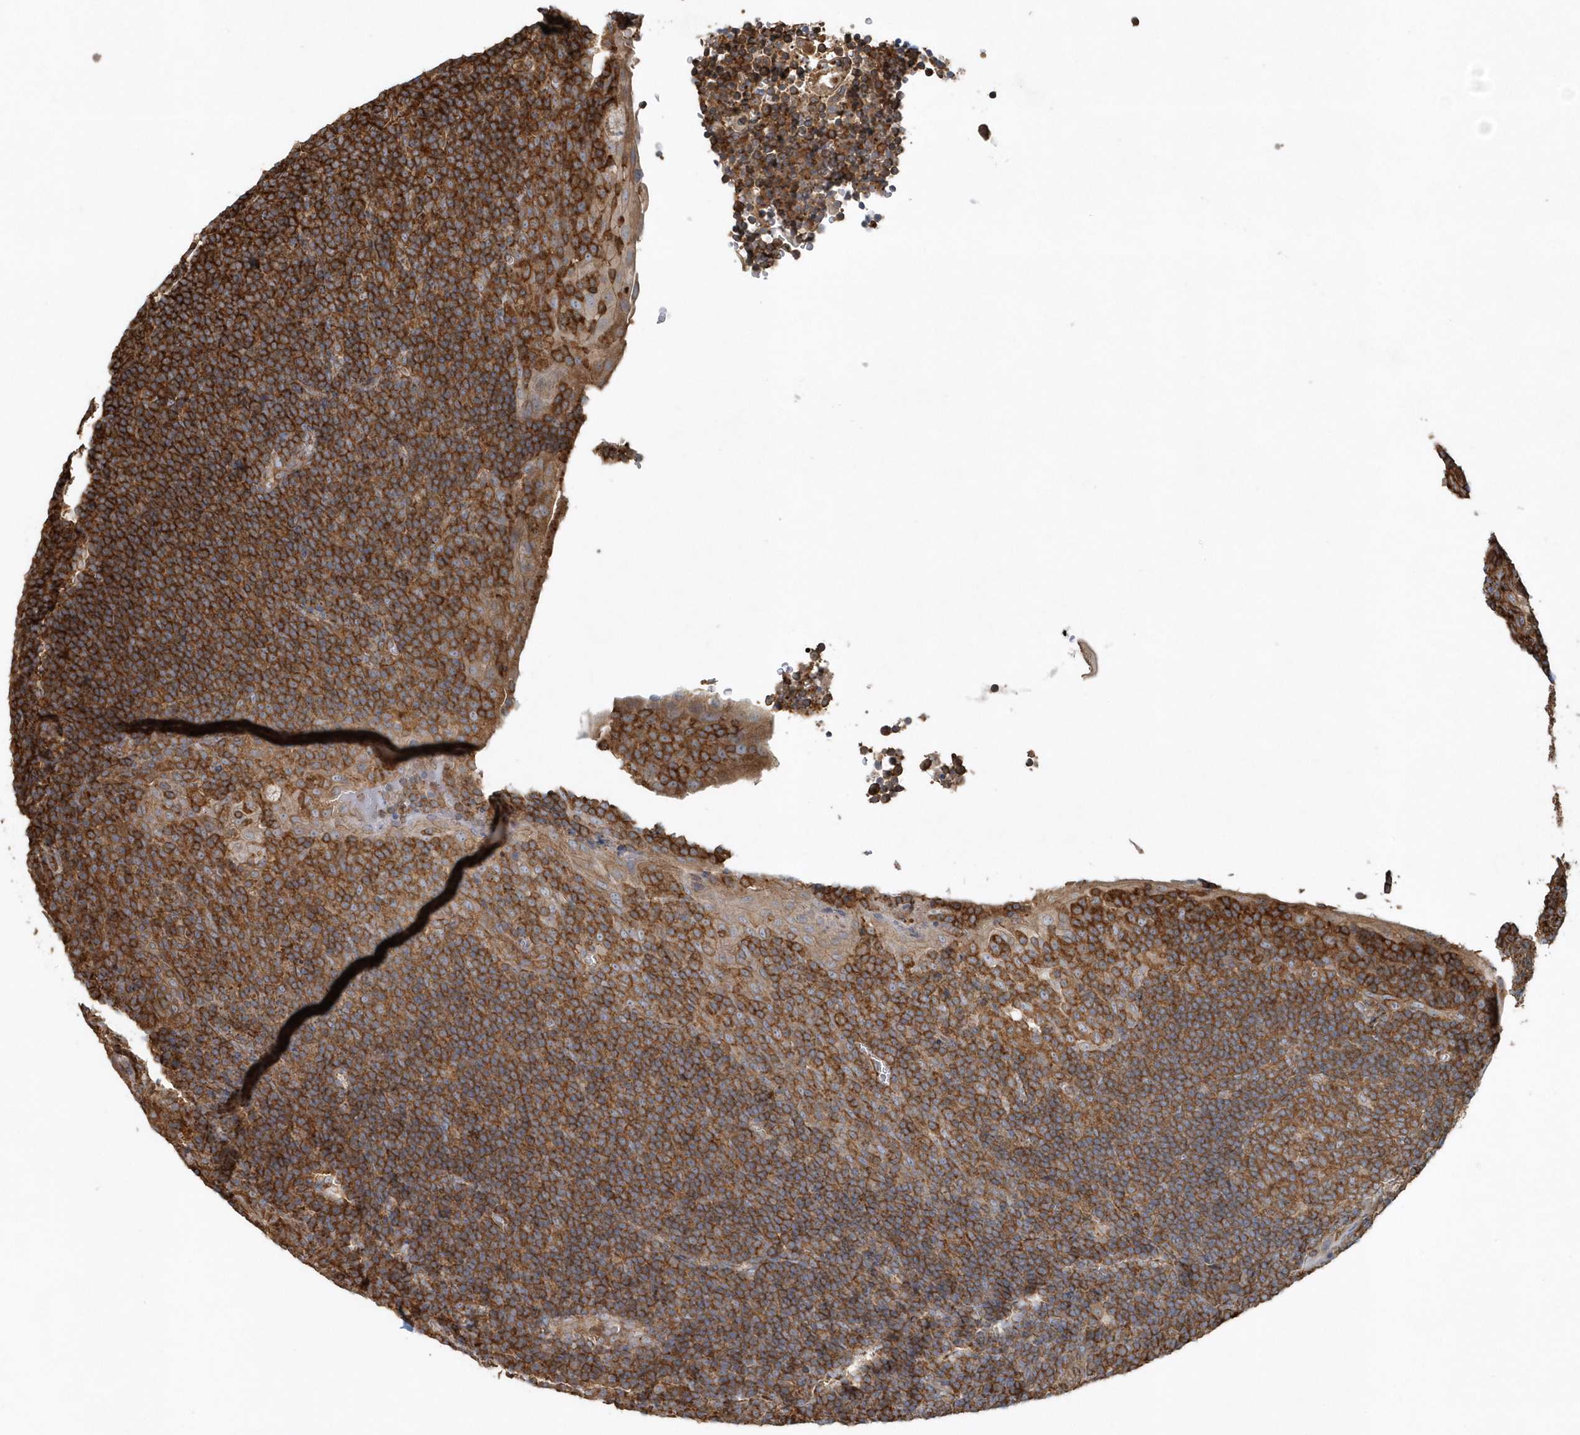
{"staining": {"intensity": "moderate", "quantity": ">75%", "location": "cytoplasmic/membranous"}, "tissue": "tonsil", "cell_type": "Germinal center cells", "image_type": "normal", "snomed": [{"axis": "morphology", "description": "Normal tissue, NOS"}, {"axis": "topography", "description": "Tonsil"}], "caption": "An immunohistochemistry (IHC) micrograph of unremarkable tissue is shown. Protein staining in brown labels moderate cytoplasmic/membranous positivity in tonsil within germinal center cells. (DAB (3,3'-diaminobenzidine) IHC with brightfield microscopy, high magnification).", "gene": "MMUT", "patient": {"sex": "male", "age": 37}}